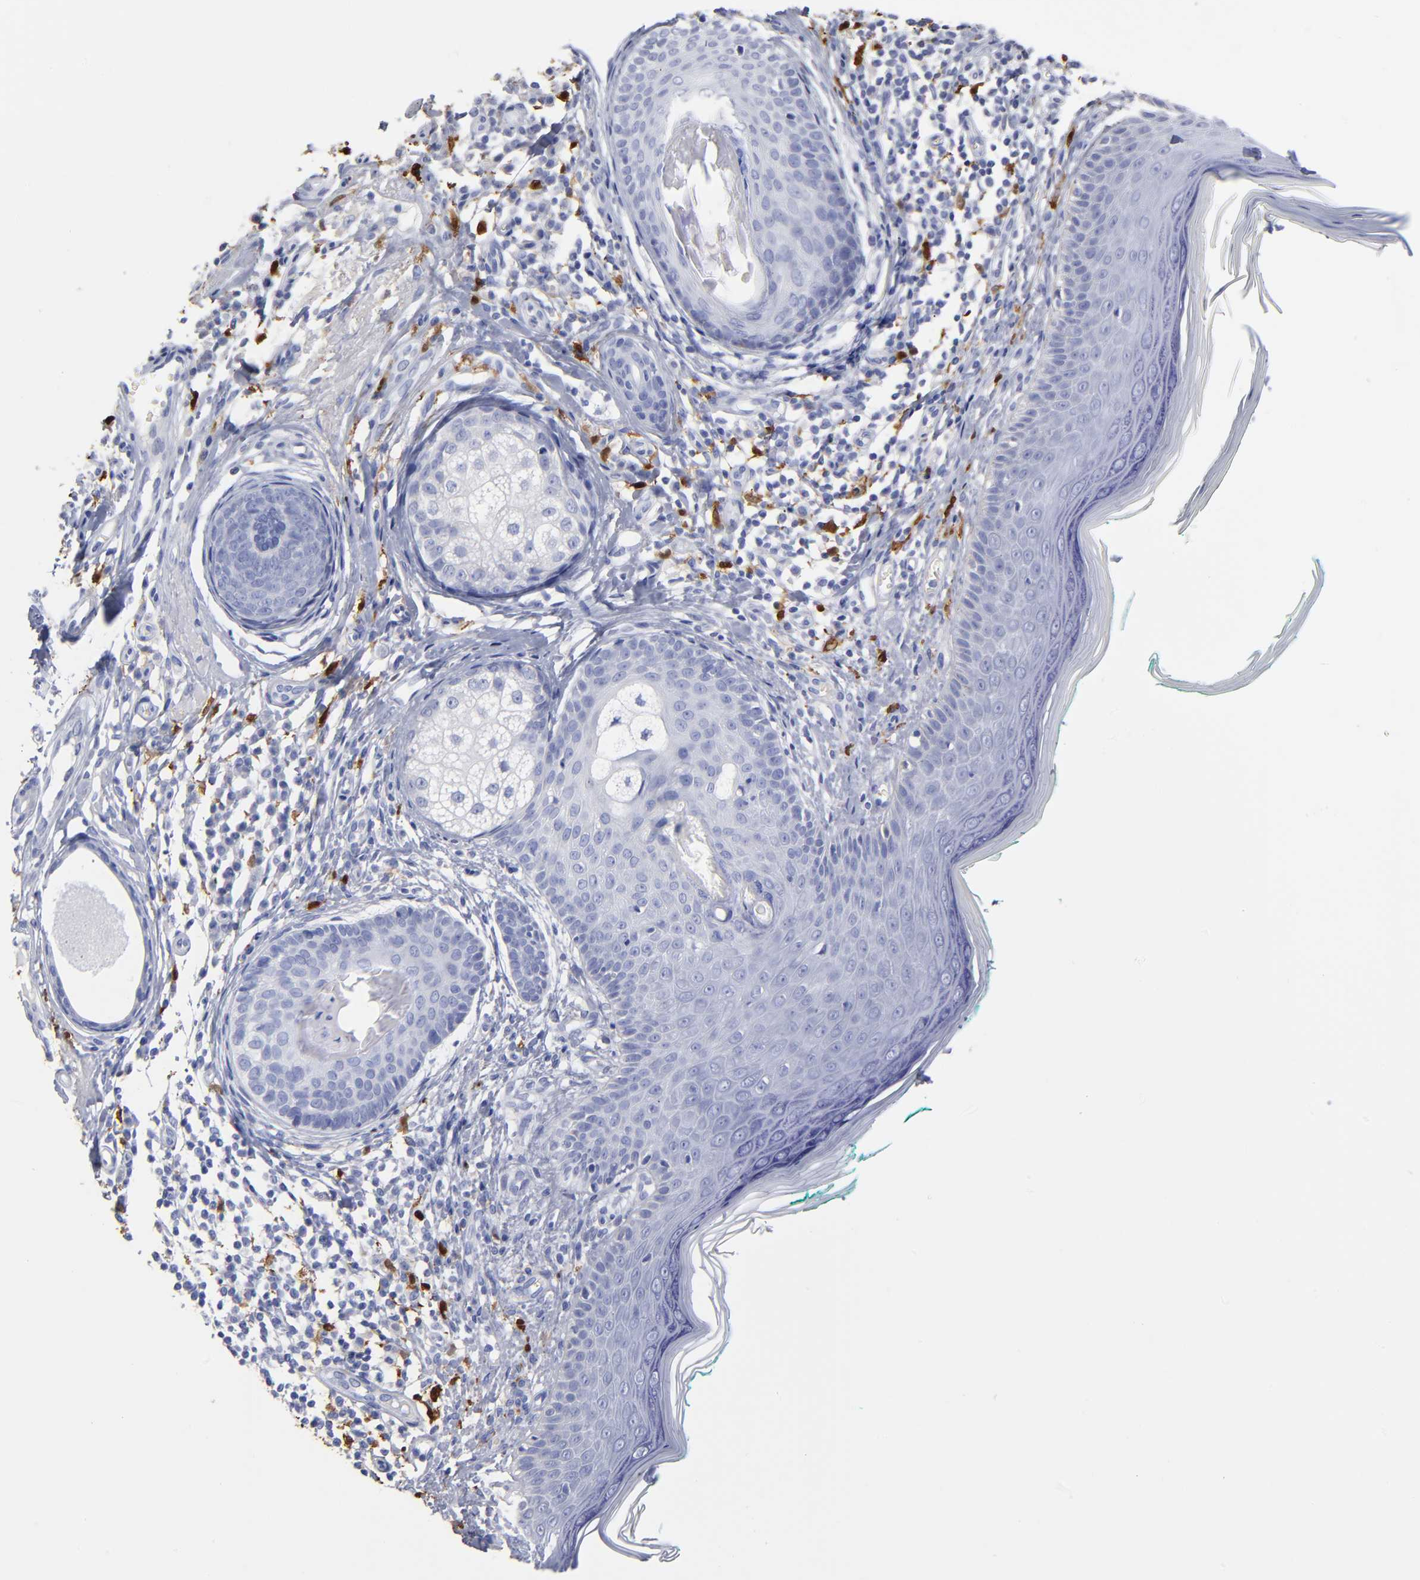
{"staining": {"intensity": "negative", "quantity": "none", "location": "none"}, "tissue": "skin cancer", "cell_type": "Tumor cells", "image_type": "cancer", "snomed": [{"axis": "morphology", "description": "Normal tissue, NOS"}, {"axis": "morphology", "description": "Basal cell carcinoma"}, {"axis": "topography", "description": "Skin"}], "caption": "A micrograph of skin cancer (basal cell carcinoma) stained for a protein shows no brown staining in tumor cells.", "gene": "PTP4A1", "patient": {"sex": "male", "age": 76}}